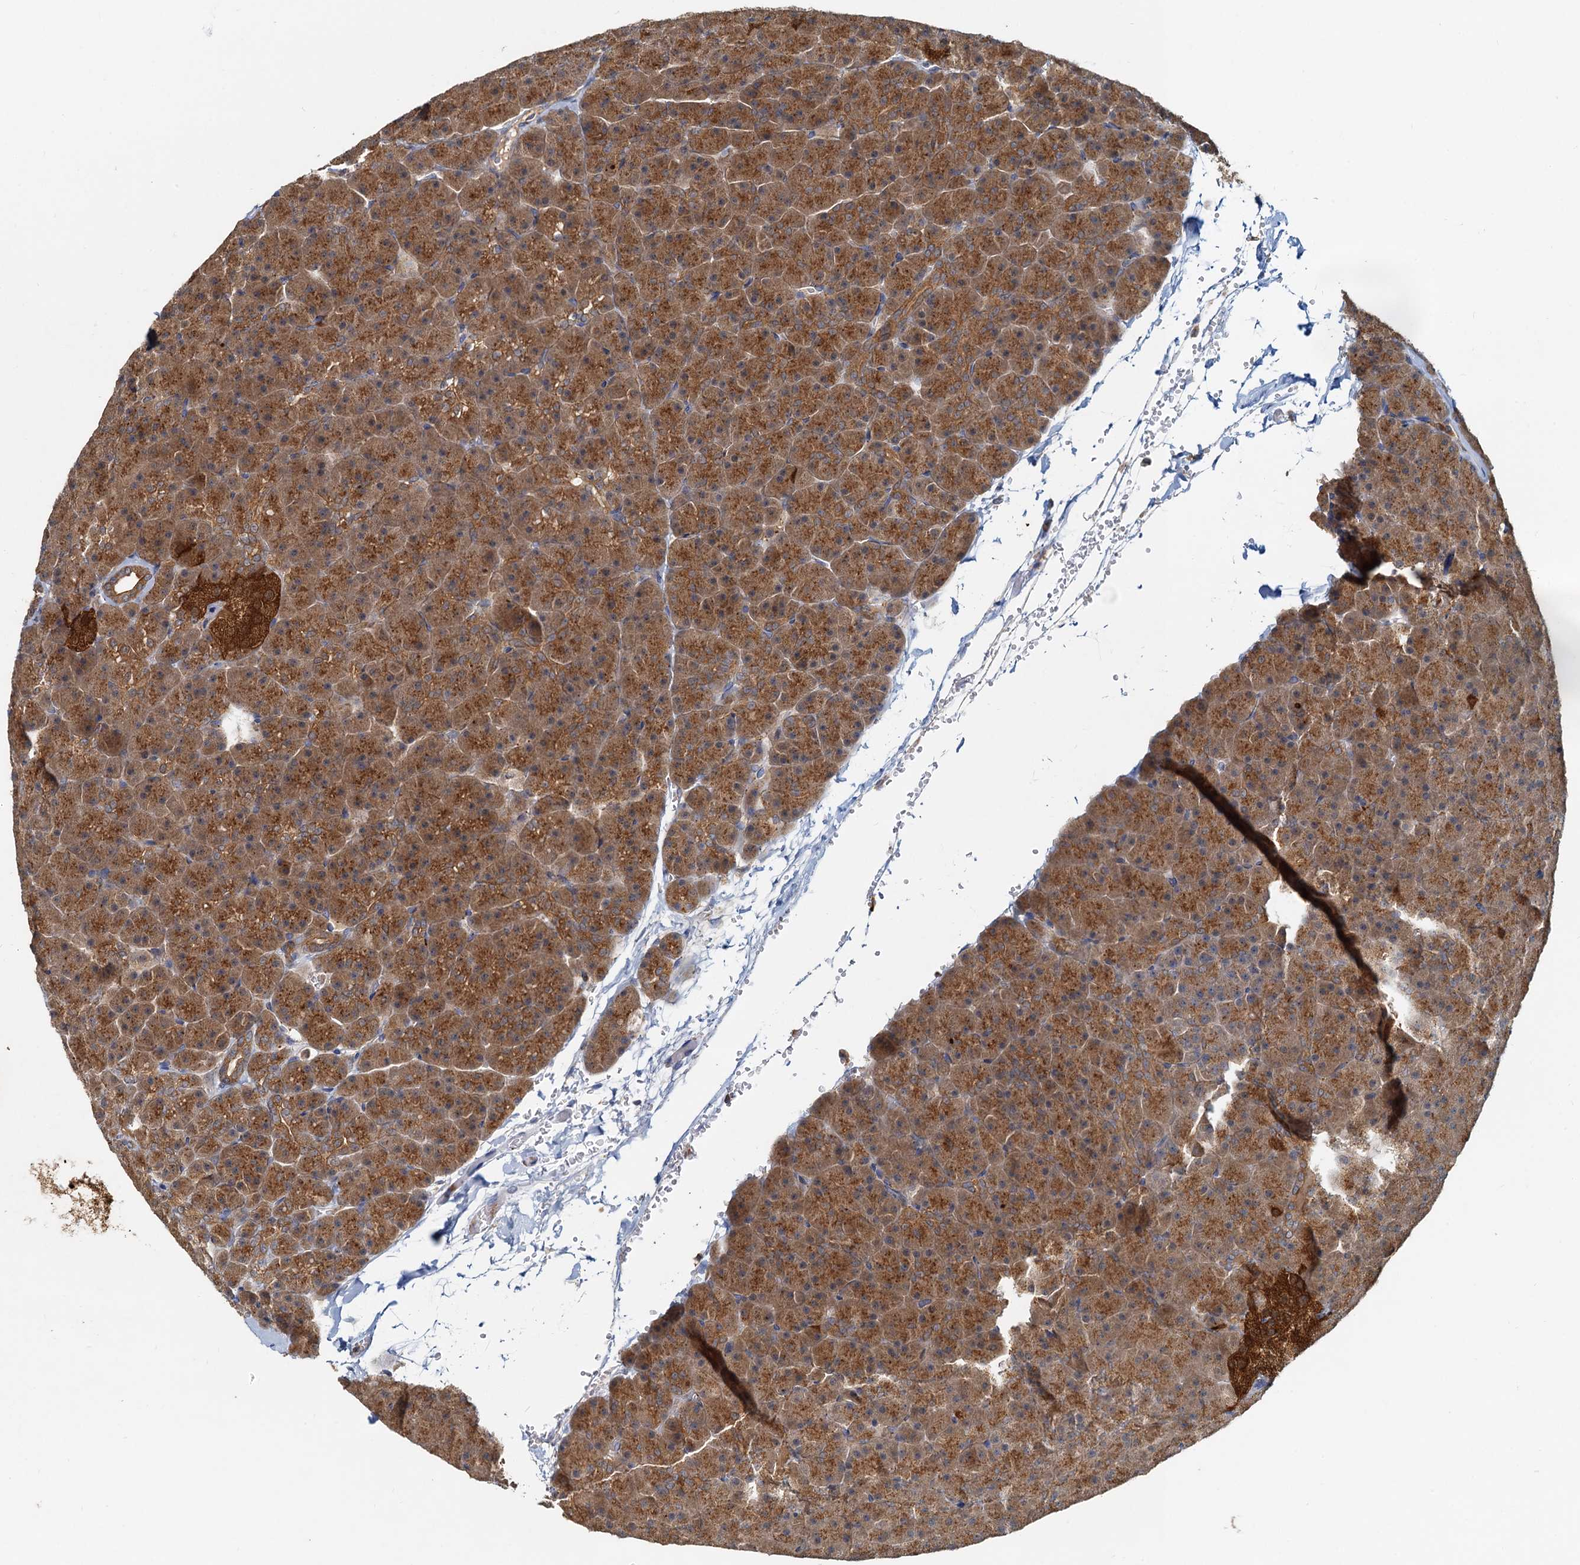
{"staining": {"intensity": "moderate", "quantity": ">75%", "location": "cytoplasmic/membranous"}, "tissue": "pancreas", "cell_type": "Exocrine glandular cells", "image_type": "normal", "snomed": [{"axis": "morphology", "description": "Normal tissue, NOS"}, {"axis": "topography", "description": "Pancreas"}], "caption": "IHC micrograph of benign pancreas stained for a protein (brown), which displays medium levels of moderate cytoplasmic/membranous staining in about >75% of exocrine glandular cells.", "gene": "TOLLIP", "patient": {"sex": "male", "age": 36}}